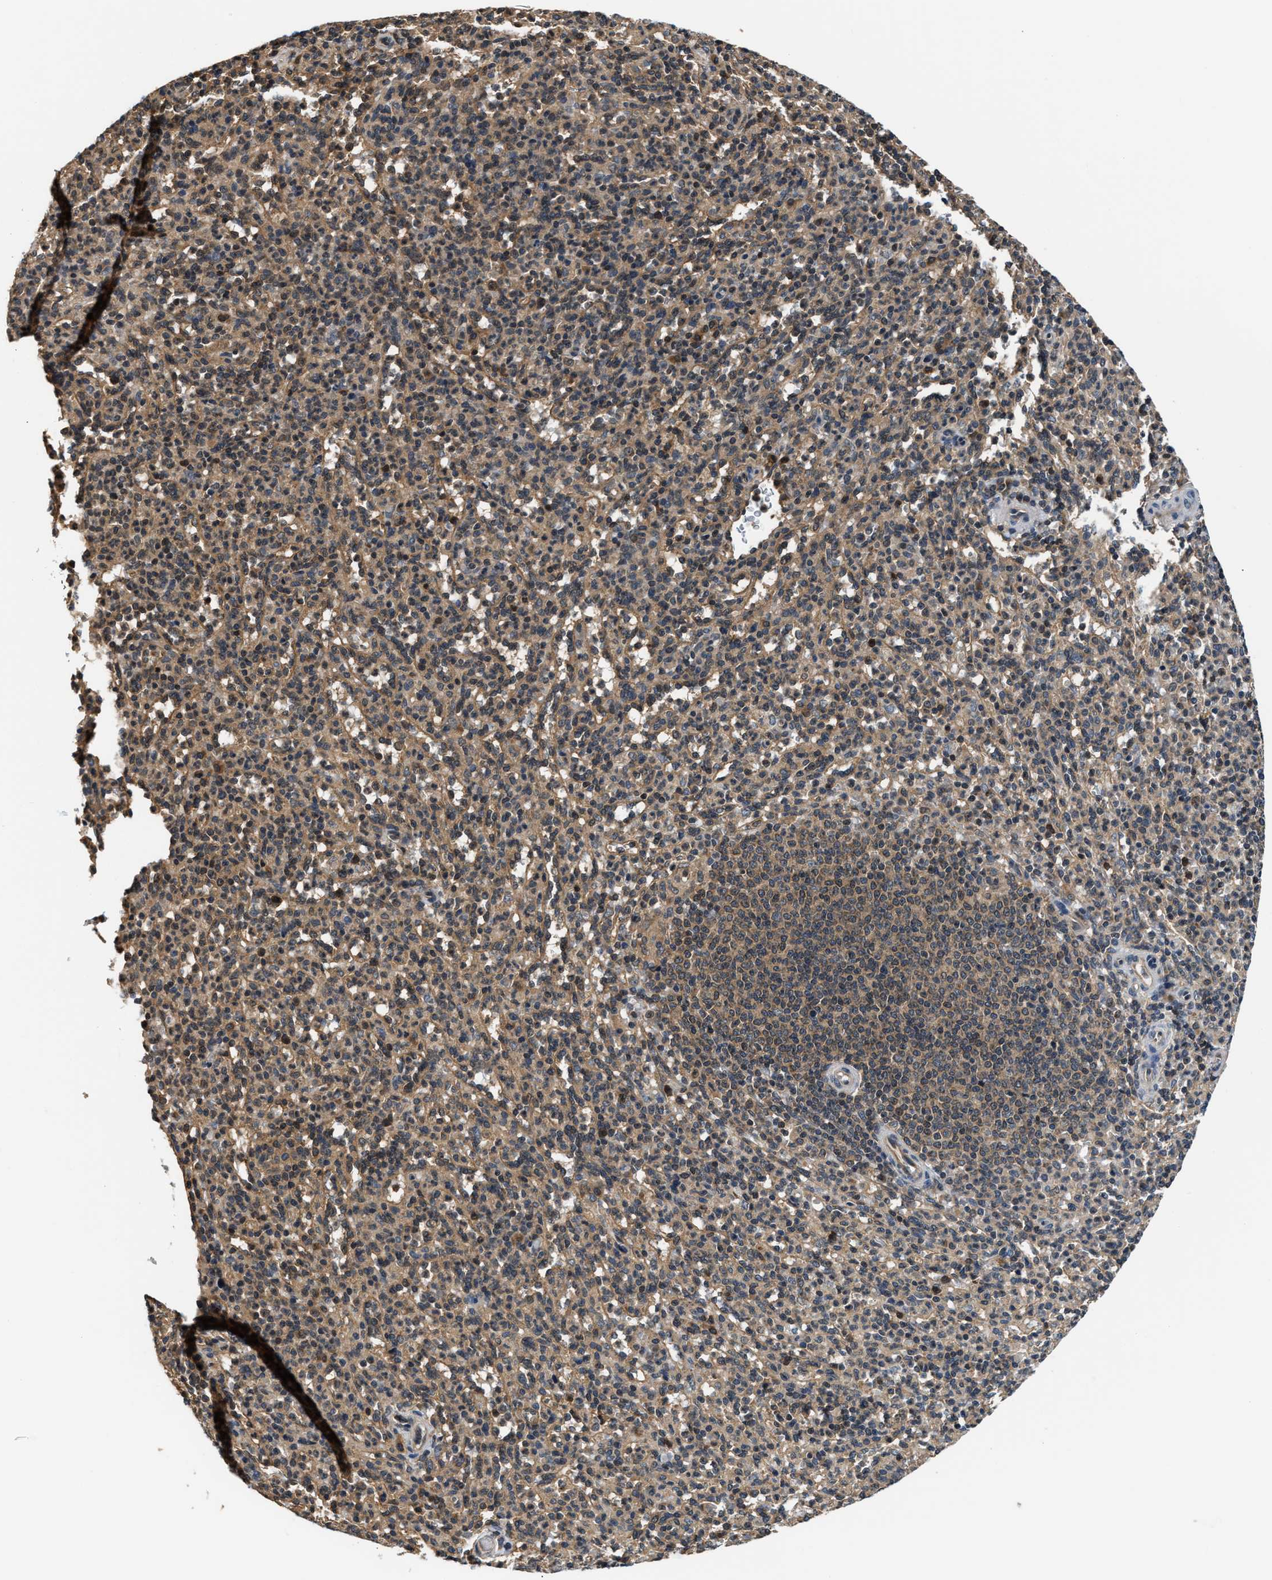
{"staining": {"intensity": "moderate", "quantity": "25%-75%", "location": "cytoplasmic/membranous"}, "tissue": "spleen", "cell_type": "Cells in red pulp", "image_type": "normal", "snomed": [{"axis": "morphology", "description": "Normal tissue, NOS"}, {"axis": "topography", "description": "Spleen"}], "caption": "A brown stain highlights moderate cytoplasmic/membranous staining of a protein in cells in red pulp of normal spleen.", "gene": "RAB29", "patient": {"sex": "male", "age": 36}}